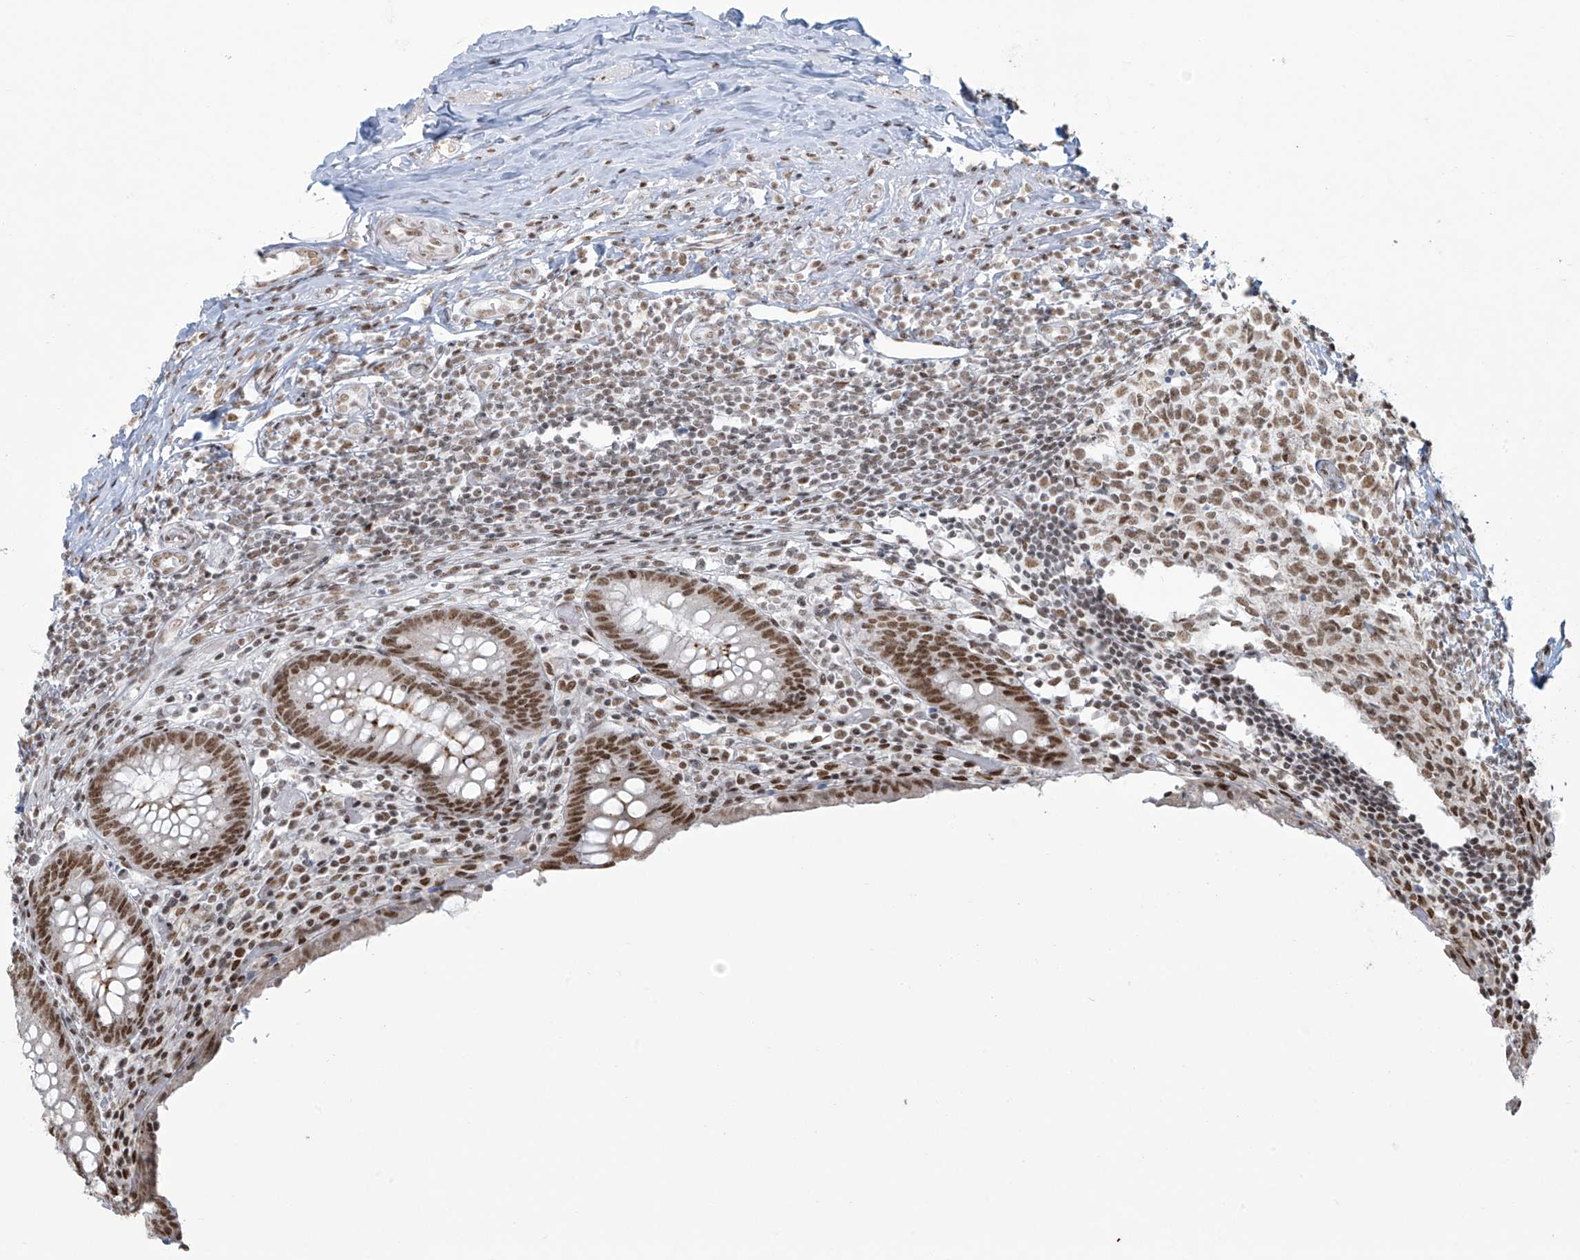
{"staining": {"intensity": "moderate", "quantity": ">75%", "location": "nuclear"}, "tissue": "appendix", "cell_type": "Glandular cells", "image_type": "normal", "snomed": [{"axis": "morphology", "description": "Normal tissue, NOS"}, {"axis": "topography", "description": "Appendix"}], "caption": "Protein expression by IHC shows moderate nuclear staining in approximately >75% of glandular cells in normal appendix.", "gene": "MS4A6A", "patient": {"sex": "female", "age": 17}}